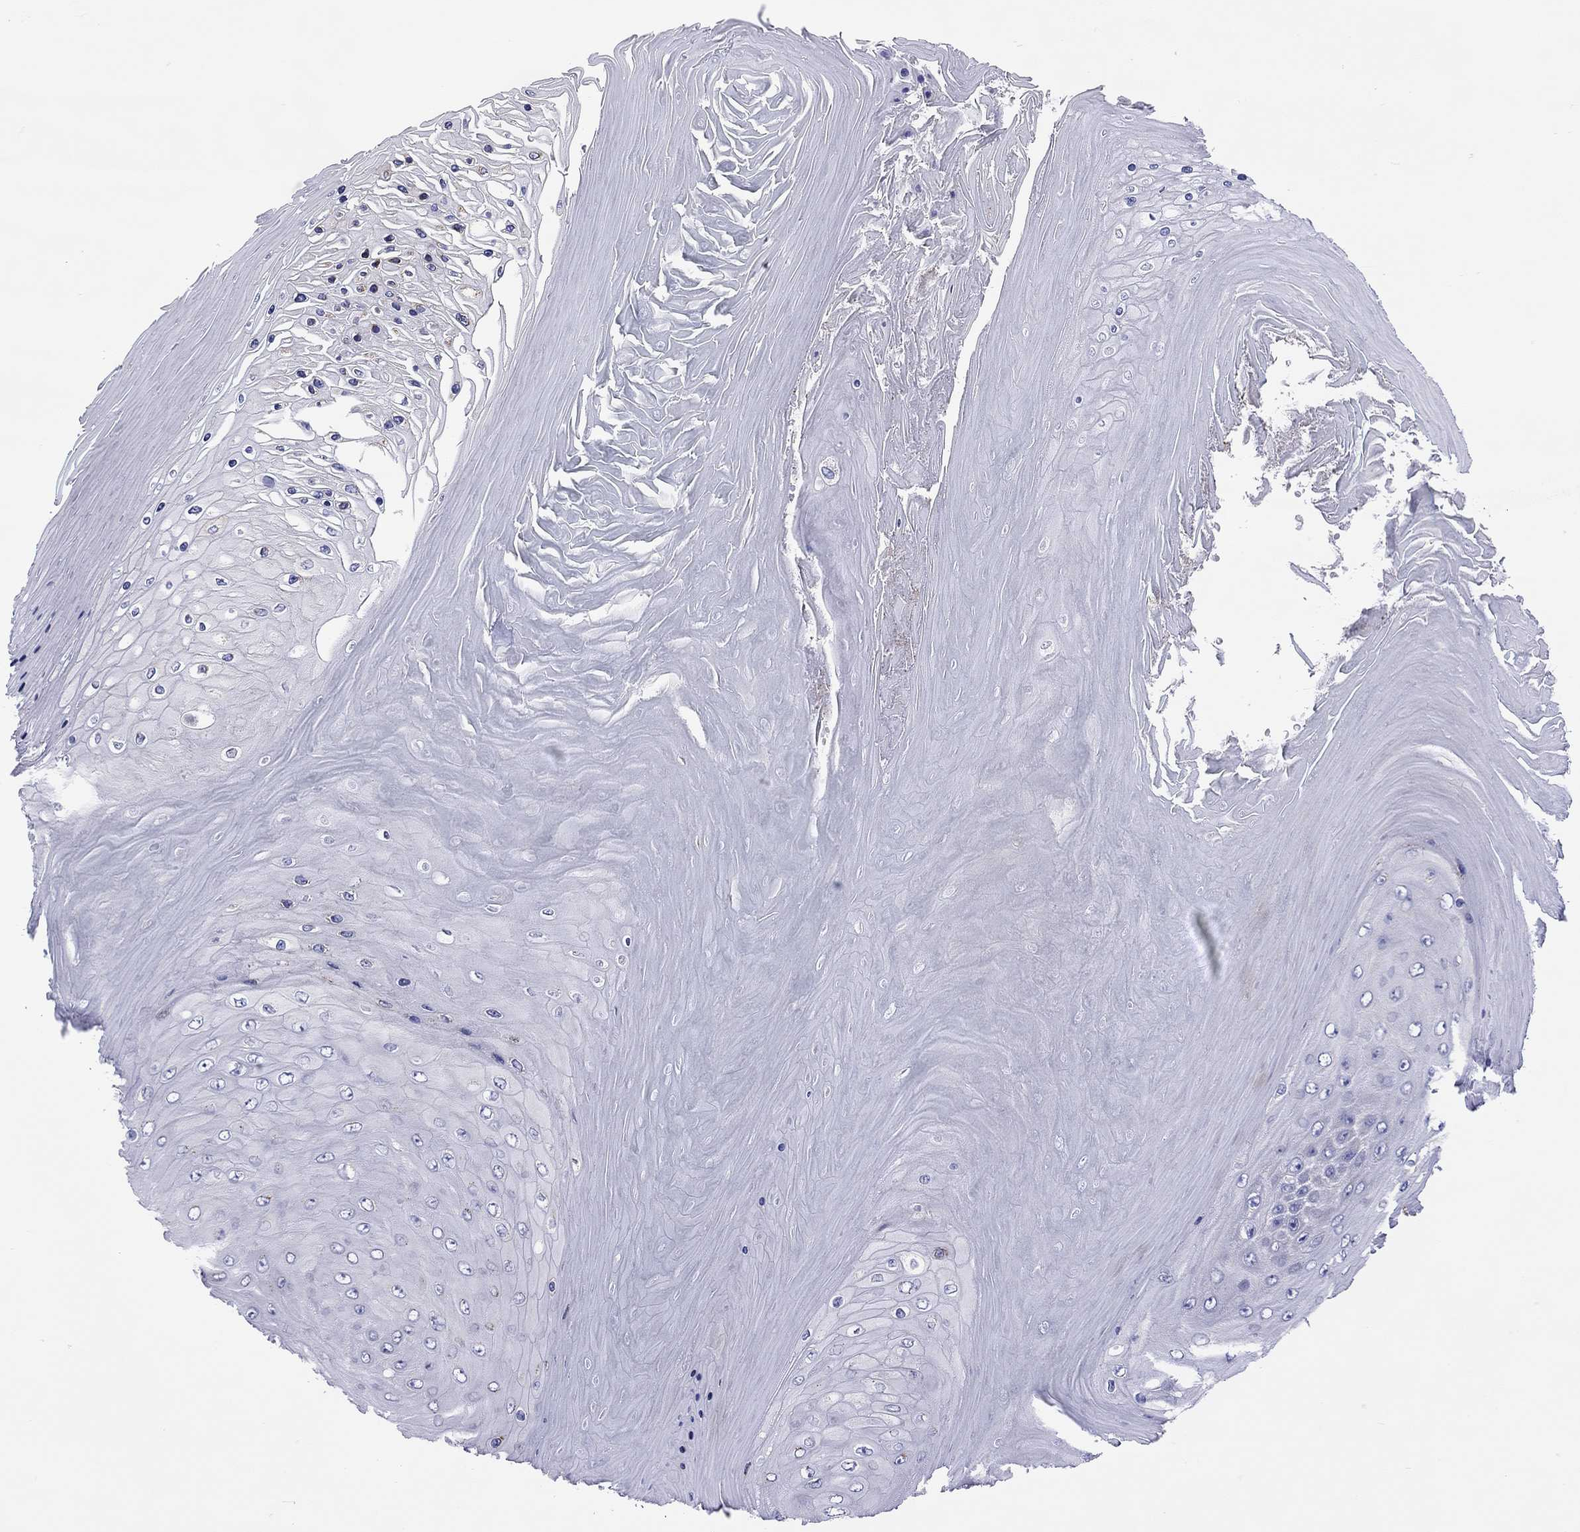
{"staining": {"intensity": "negative", "quantity": "none", "location": "none"}, "tissue": "skin cancer", "cell_type": "Tumor cells", "image_type": "cancer", "snomed": [{"axis": "morphology", "description": "Squamous cell carcinoma, NOS"}, {"axis": "topography", "description": "Skin"}], "caption": "Protein analysis of skin cancer reveals no significant positivity in tumor cells. (Brightfield microscopy of DAB (3,3'-diaminobenzidine) IHC at high magnification).", "gene": "COL9A1", "patient": {"sex": "male", "age": 62}}